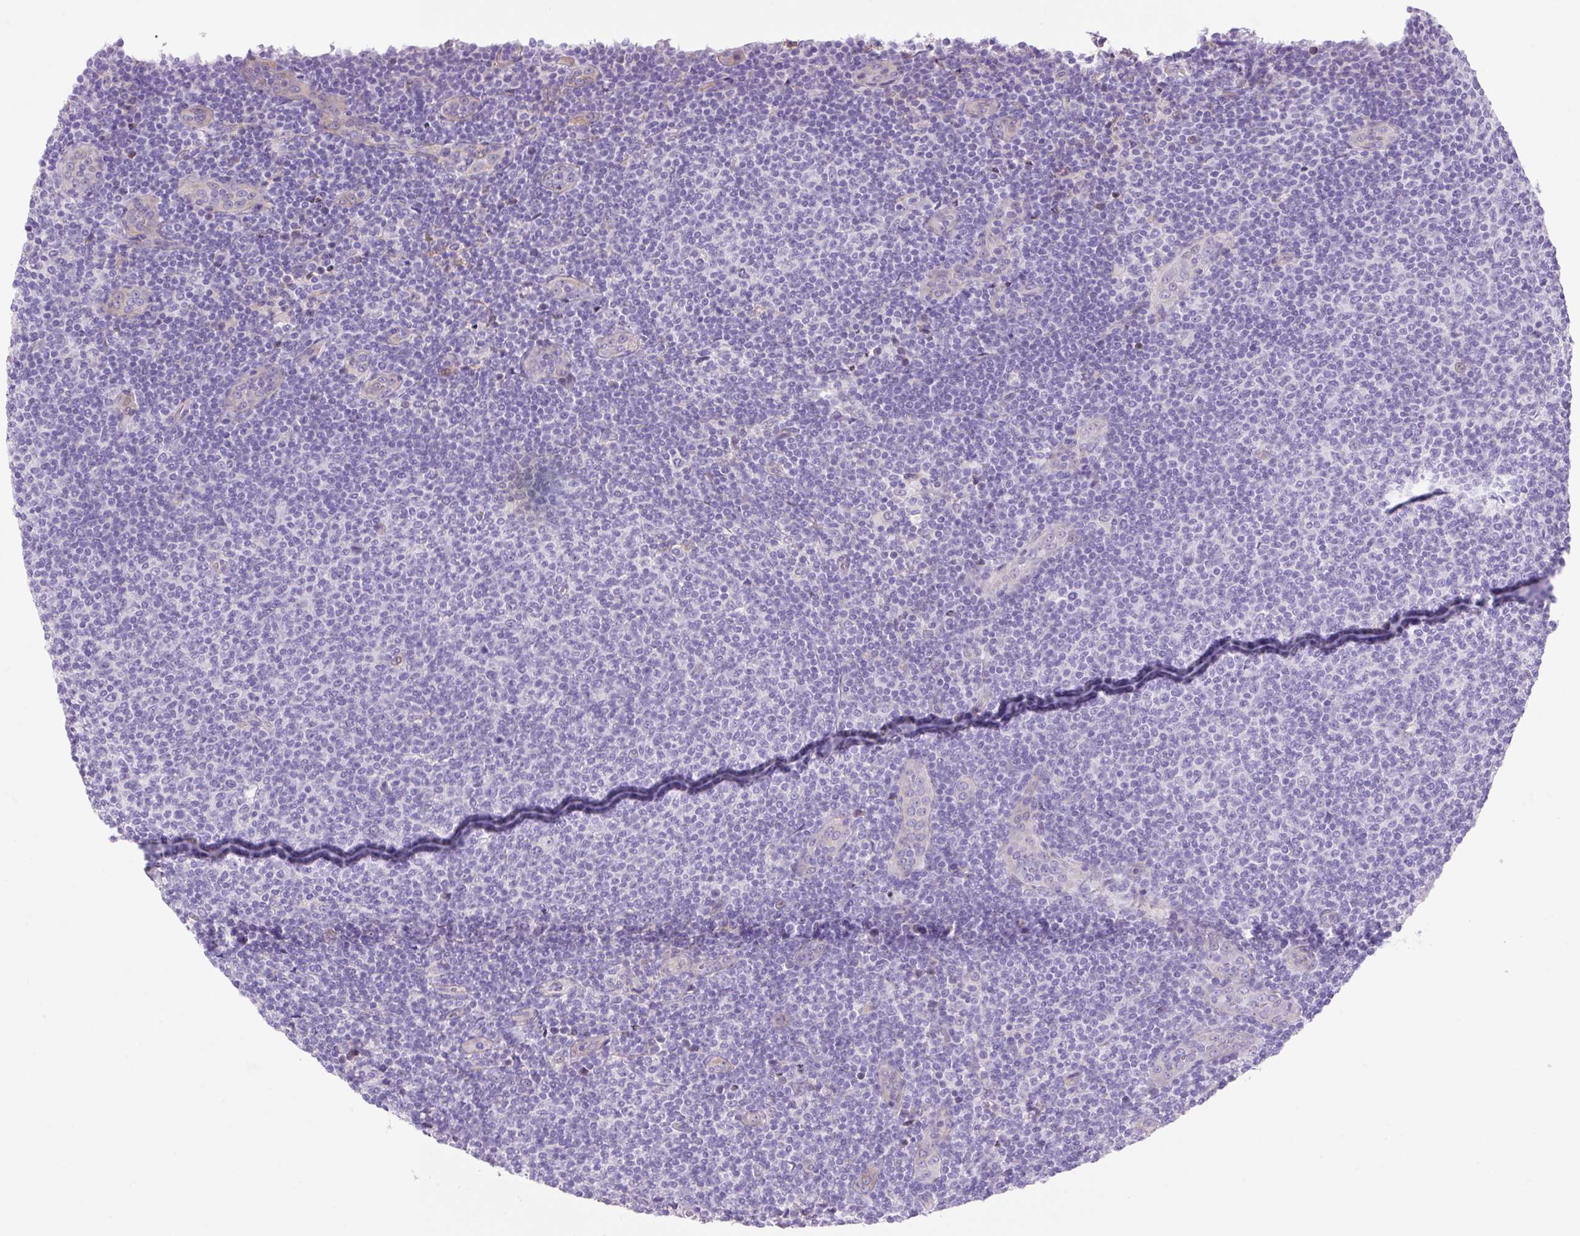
{"staining": {"intensity": "negative", "quantity": "none", "location": "none"}, "tissue": "lymphoma", "cell_type": "Tumor cells", "image_type": "cancer", "snomed": [{"axis": "morphology", "description": "Malignant lymphoma, non-Hodgkin's type, Low grade"}, {"axis": "topography", "description": "Lymph node"}], "caption": "Tumor cells show no significant expression in low-grade malignant lymphoma, non-Hodgkin's type.", "gene": "ZNF121", "patient": {"sex": "male", "age": 66}}